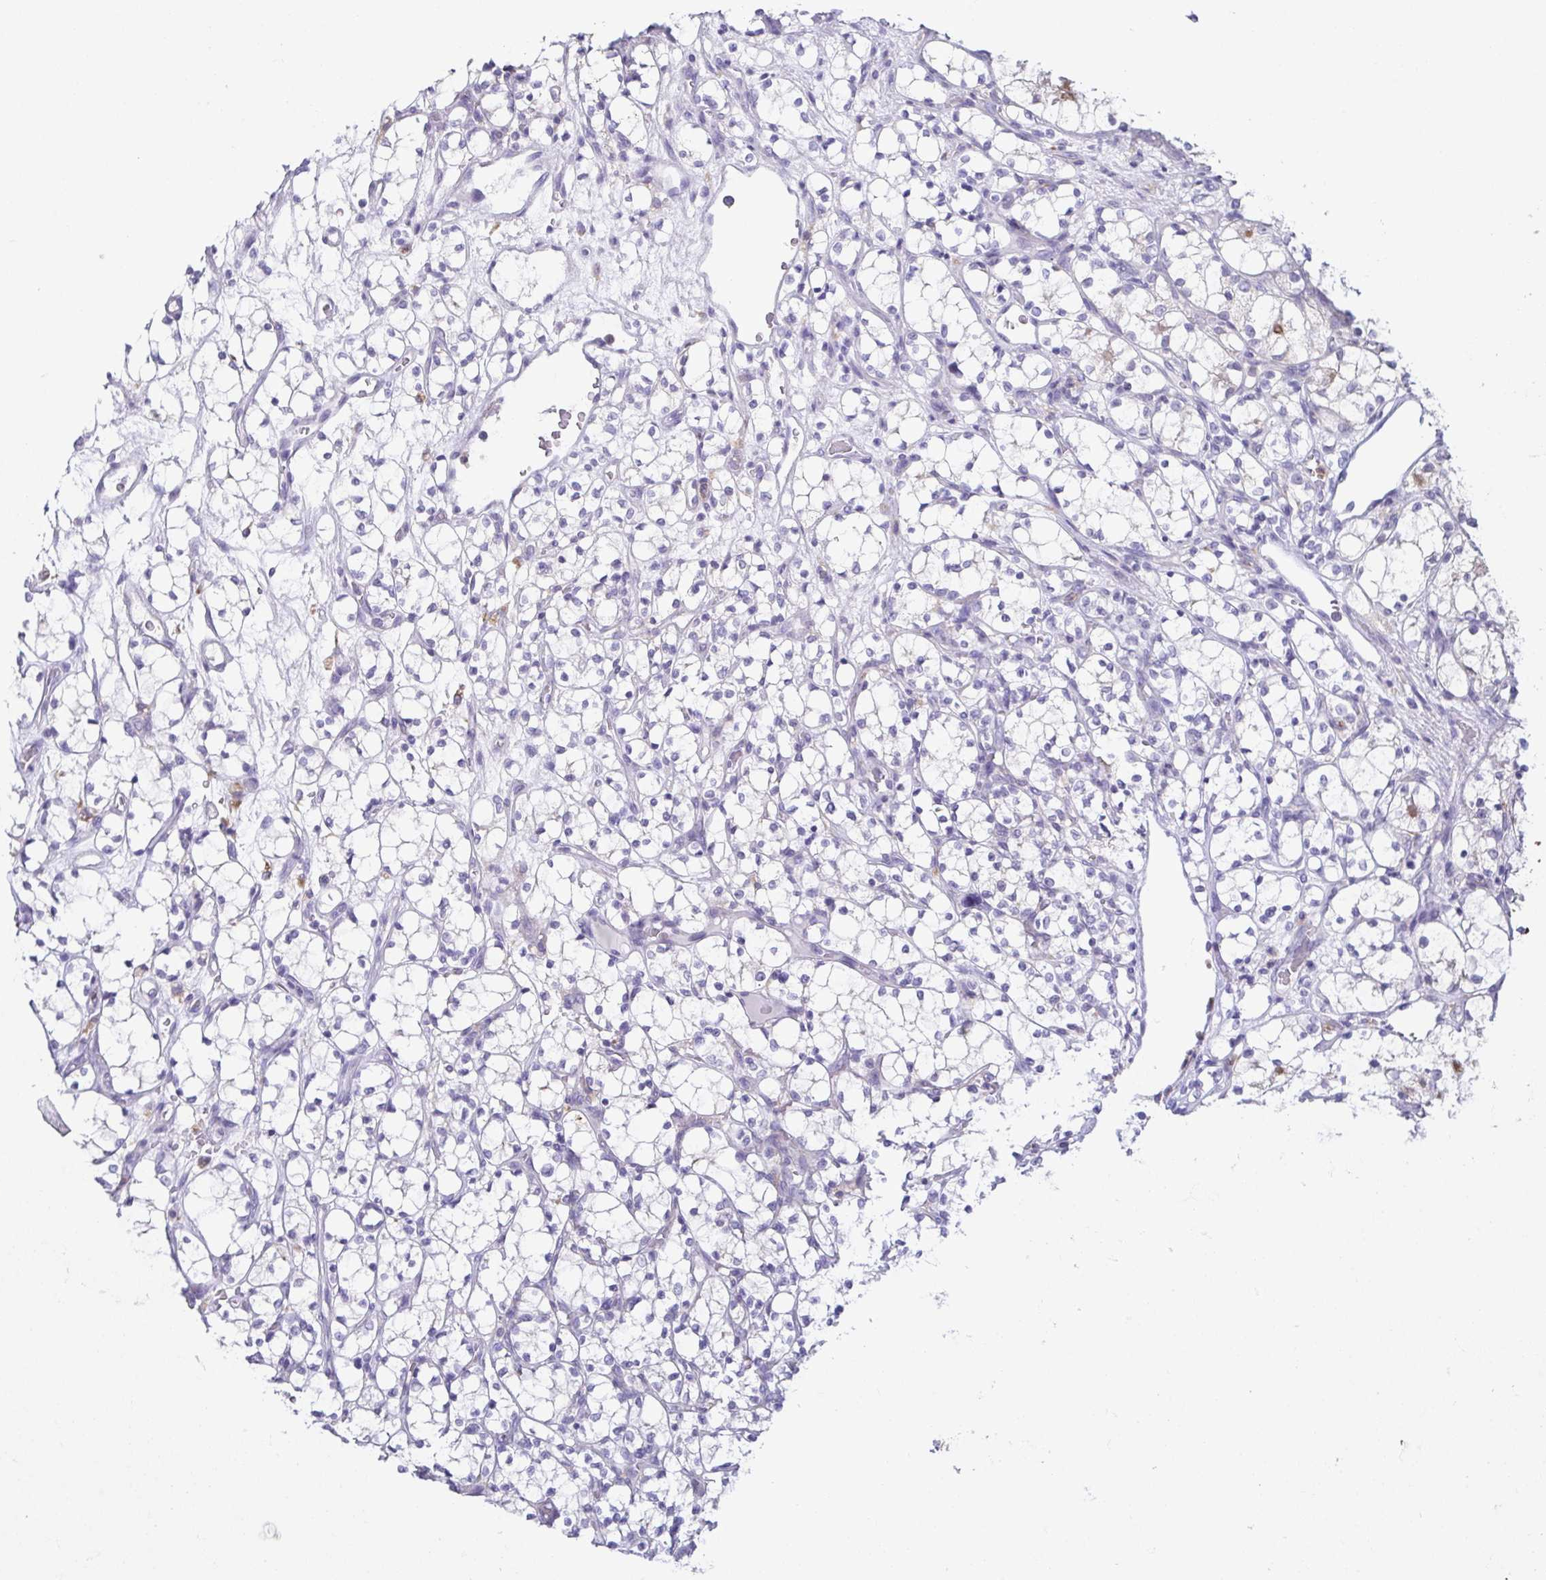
{"staining": {"intensity": "negative", "quantity": "none", "location": "none"}, "tissue": "renal cancer", "cell_type": "Tumor cells", "image_type": "cancer", "snomed": [{"axis": "morphology", "description": "Adenocarcinoma, NOS"}, {"axis": "topography", "description": "Kidney"}], "caption": "There is no significant expression in tumor cells of renal cancer.", "gene": "ATP6V1G2", "patient": {"sex": "female", "age": 69}}